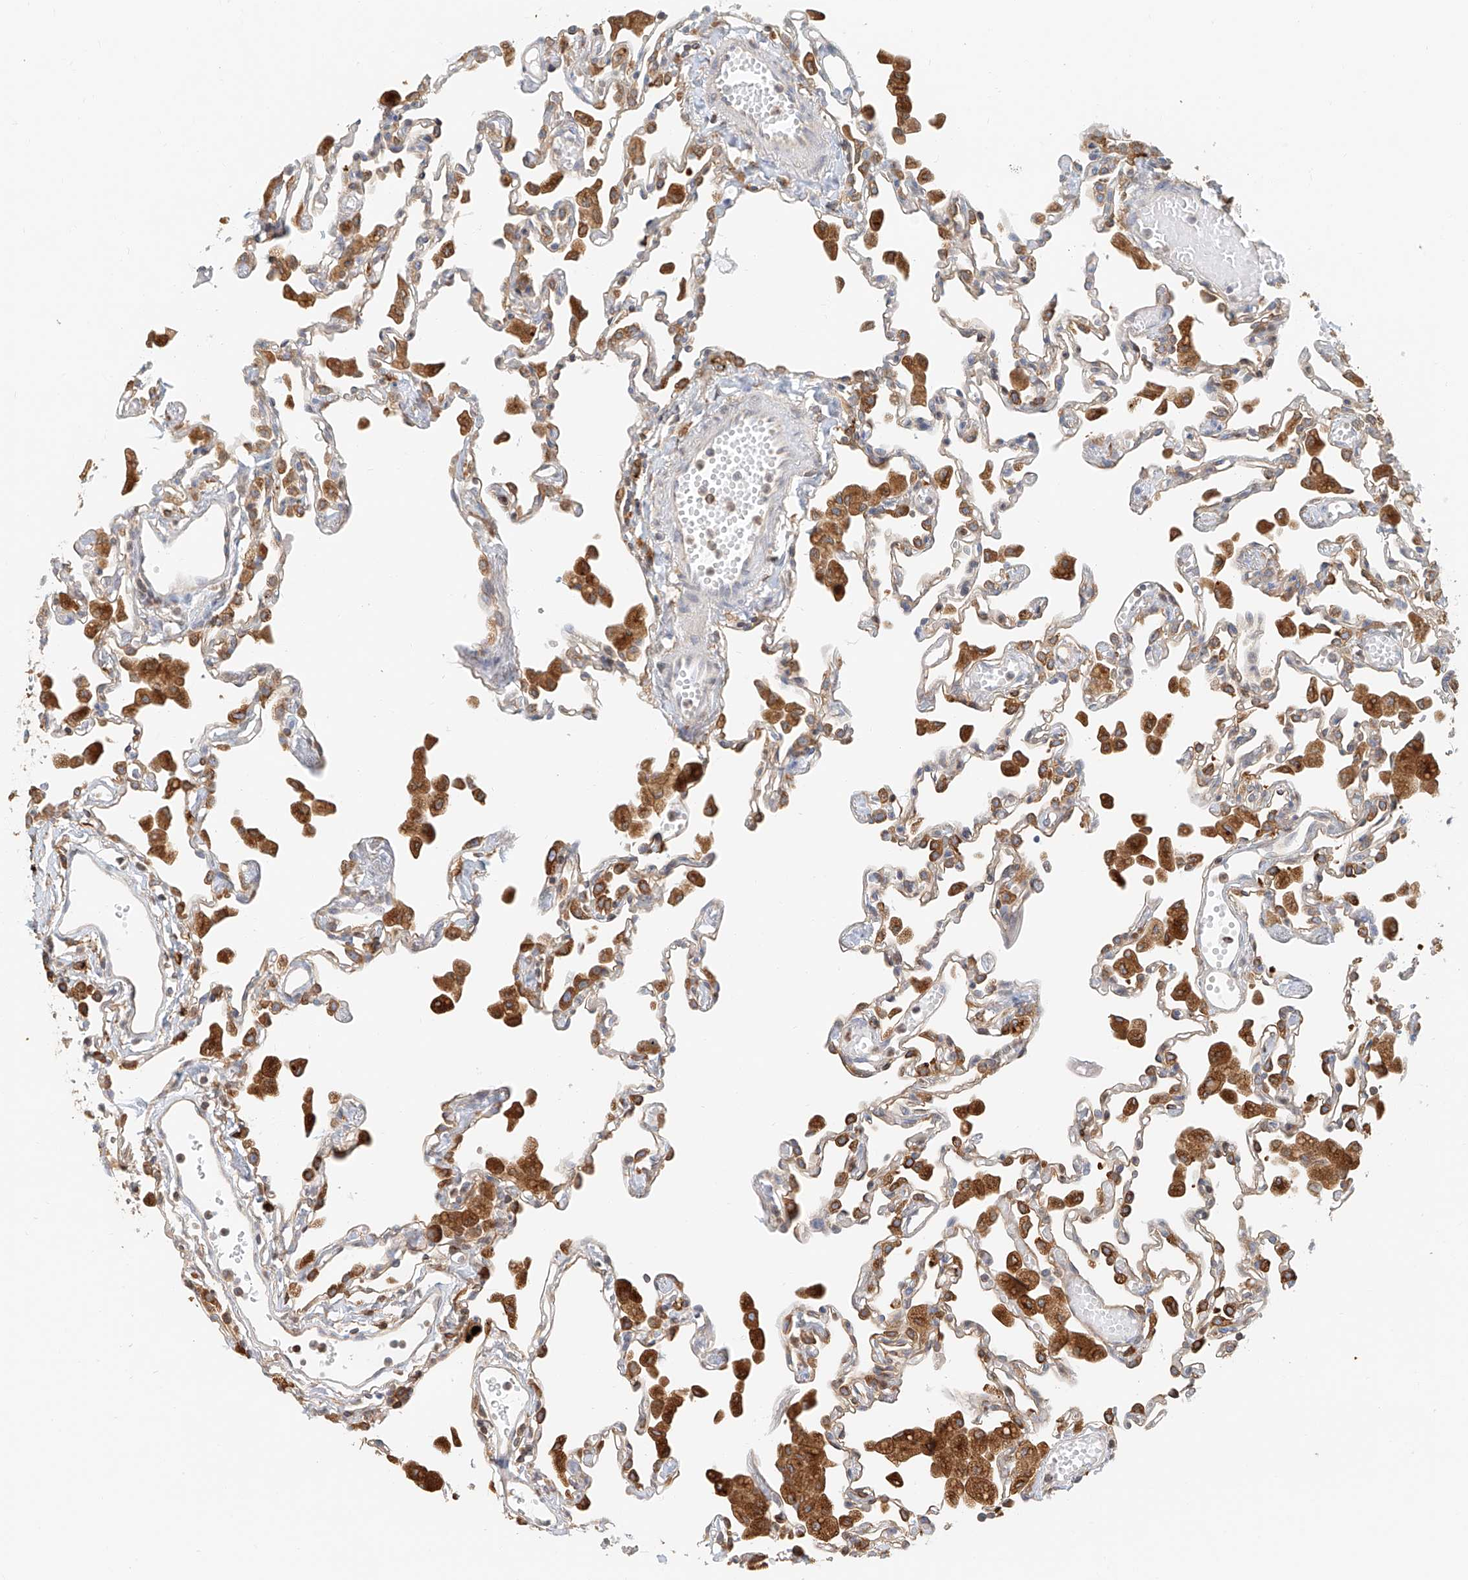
{"staining": {"intensity": "moderate", "quantity": "25%-75%", "location": "cytoplasmic/membranous"}, "tissue": "lung", "cell_type": "Alveolar cells", "image_type": "normal", "snomed": [{"axis": "morphology", "description": "Normal tissue, NOS"}, {"axis": "topography", "description": "Bronchus"}, {"axis": "topography", "description": "Lung"}], "caption": "High-magnification brightfield microscopy of unremarkable lung stained with DAB (brown) and counterstained with hematoxylin (blue). alveolar cells exhibit moderate cytoplasmic/membranous positivity is seen in approximately25%-75% of cells.", "gene": "DHRS7", "patient": {"sex": "female", "age": 49}}